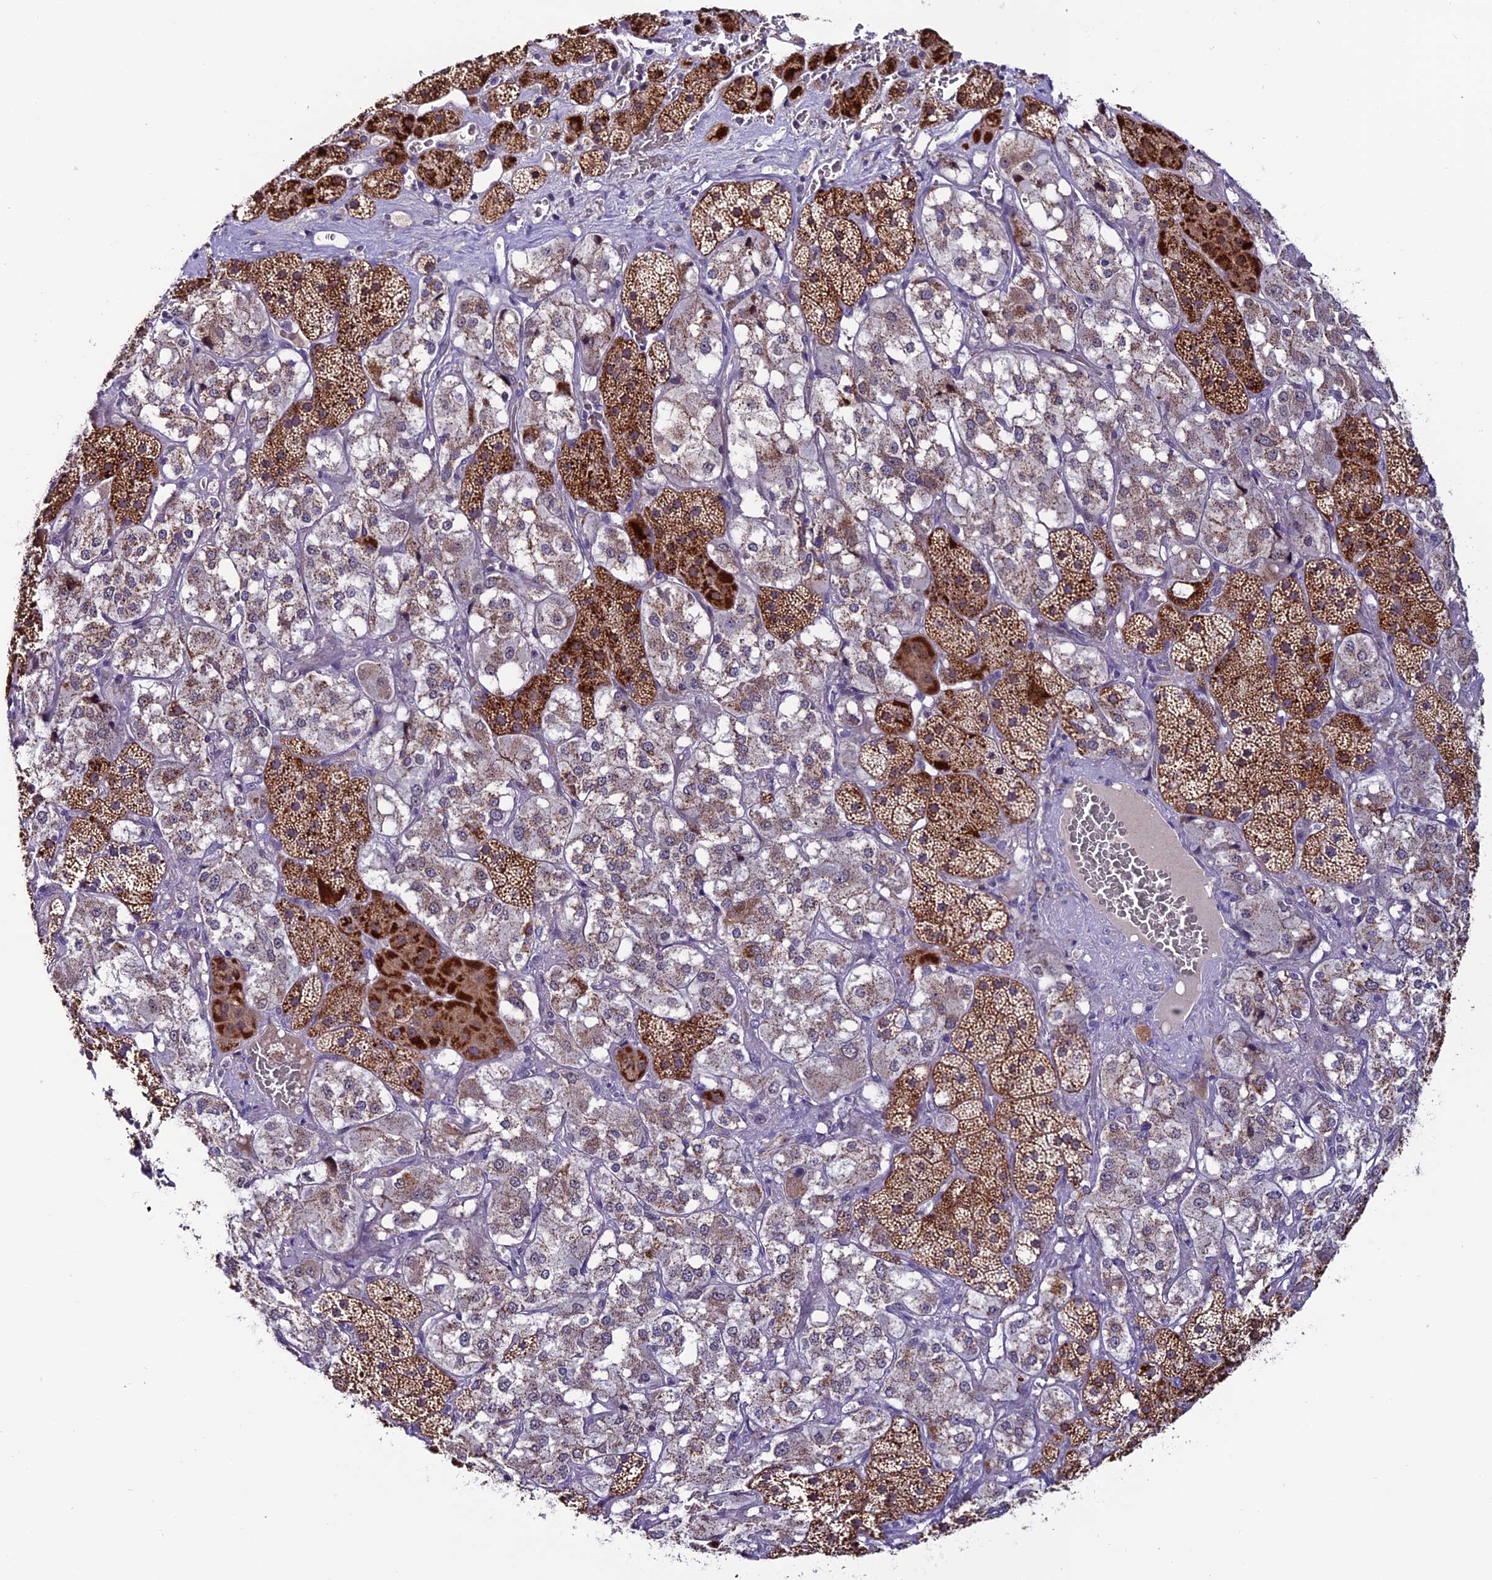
{"staining": {"intensity": "strong", "quantity": "25%-75%", "location": "cytoplasmic/membranous"}, "tissue": "adrenal gland", "cell_type": "Glandular cells", "image_type": "normal", "snomed": [{"axis": "morphology", "description": "Normal tissue, NOS"}, {"axis": "topography", "description": "Adrenal gland"}], "caption": "Human adrenal gland stained with a brown dye shows strong cytoplasmic/membranous positive expression in about 25%-75% of glandular cells.", "gene": "SLC10A1", "patient": {"sex": "male", "age": 57}}